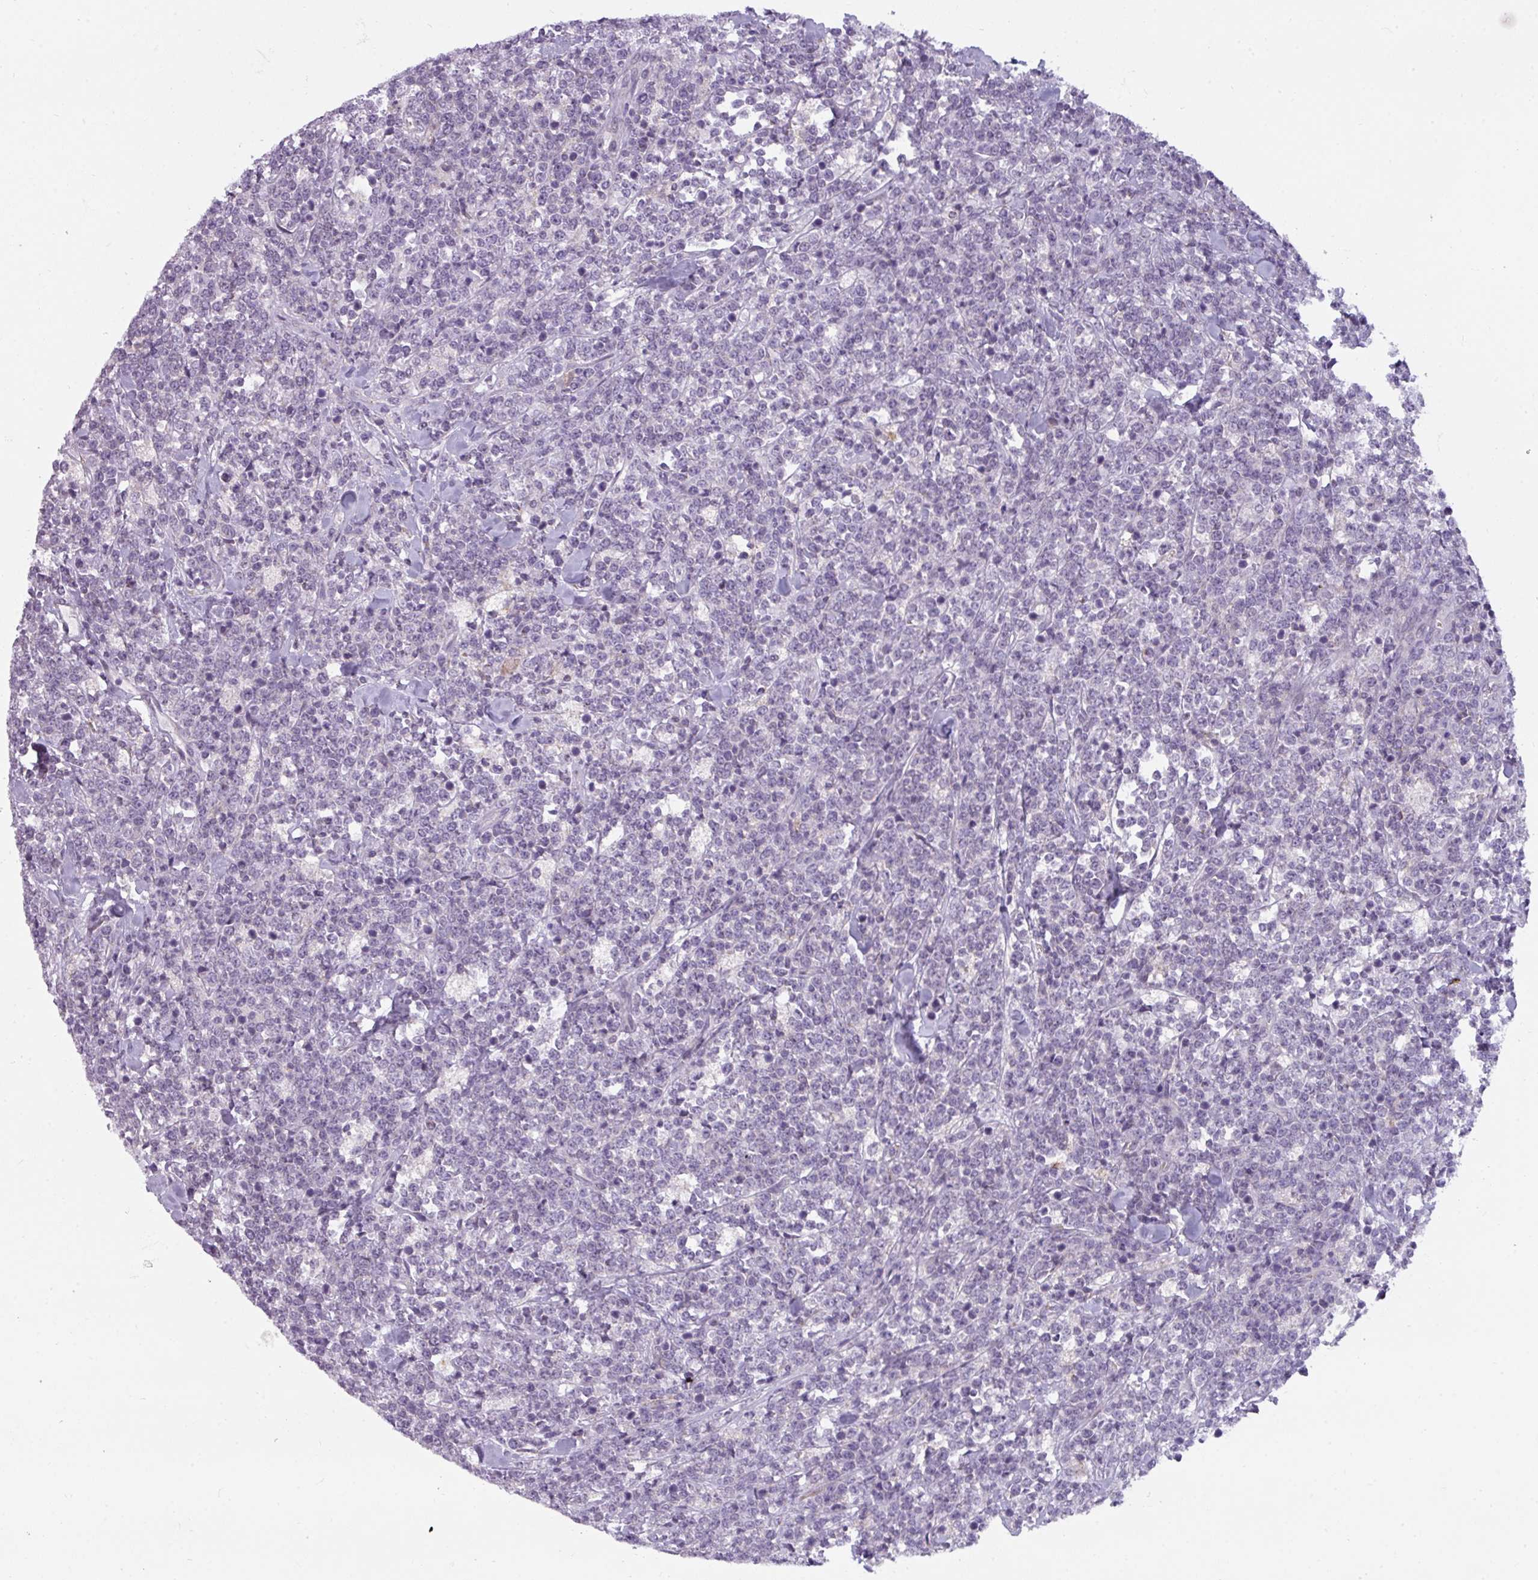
{"staining": {"intensity": "negative", "quantity": "none", "location": "none"}, "tissue": "lymphoma", "cell_type": "Tumor cells", "image_type": "cancer", "snomed": [{"axis": "morphology", "description": "Malignant lymphoma, non-Hodgkin's type, High grade"}, {"axis": "topography", "description": "Small intestine"}, {"axis": "topography", "description": "Colon"}], "caption": "Protein analysis of high-grade malignant lymphoma, non-Hodgkin's type demonstrates no significant positivity in tumor cells.", "gene": "C2orf68", "patient": {"sex": "male", "age": 8}}